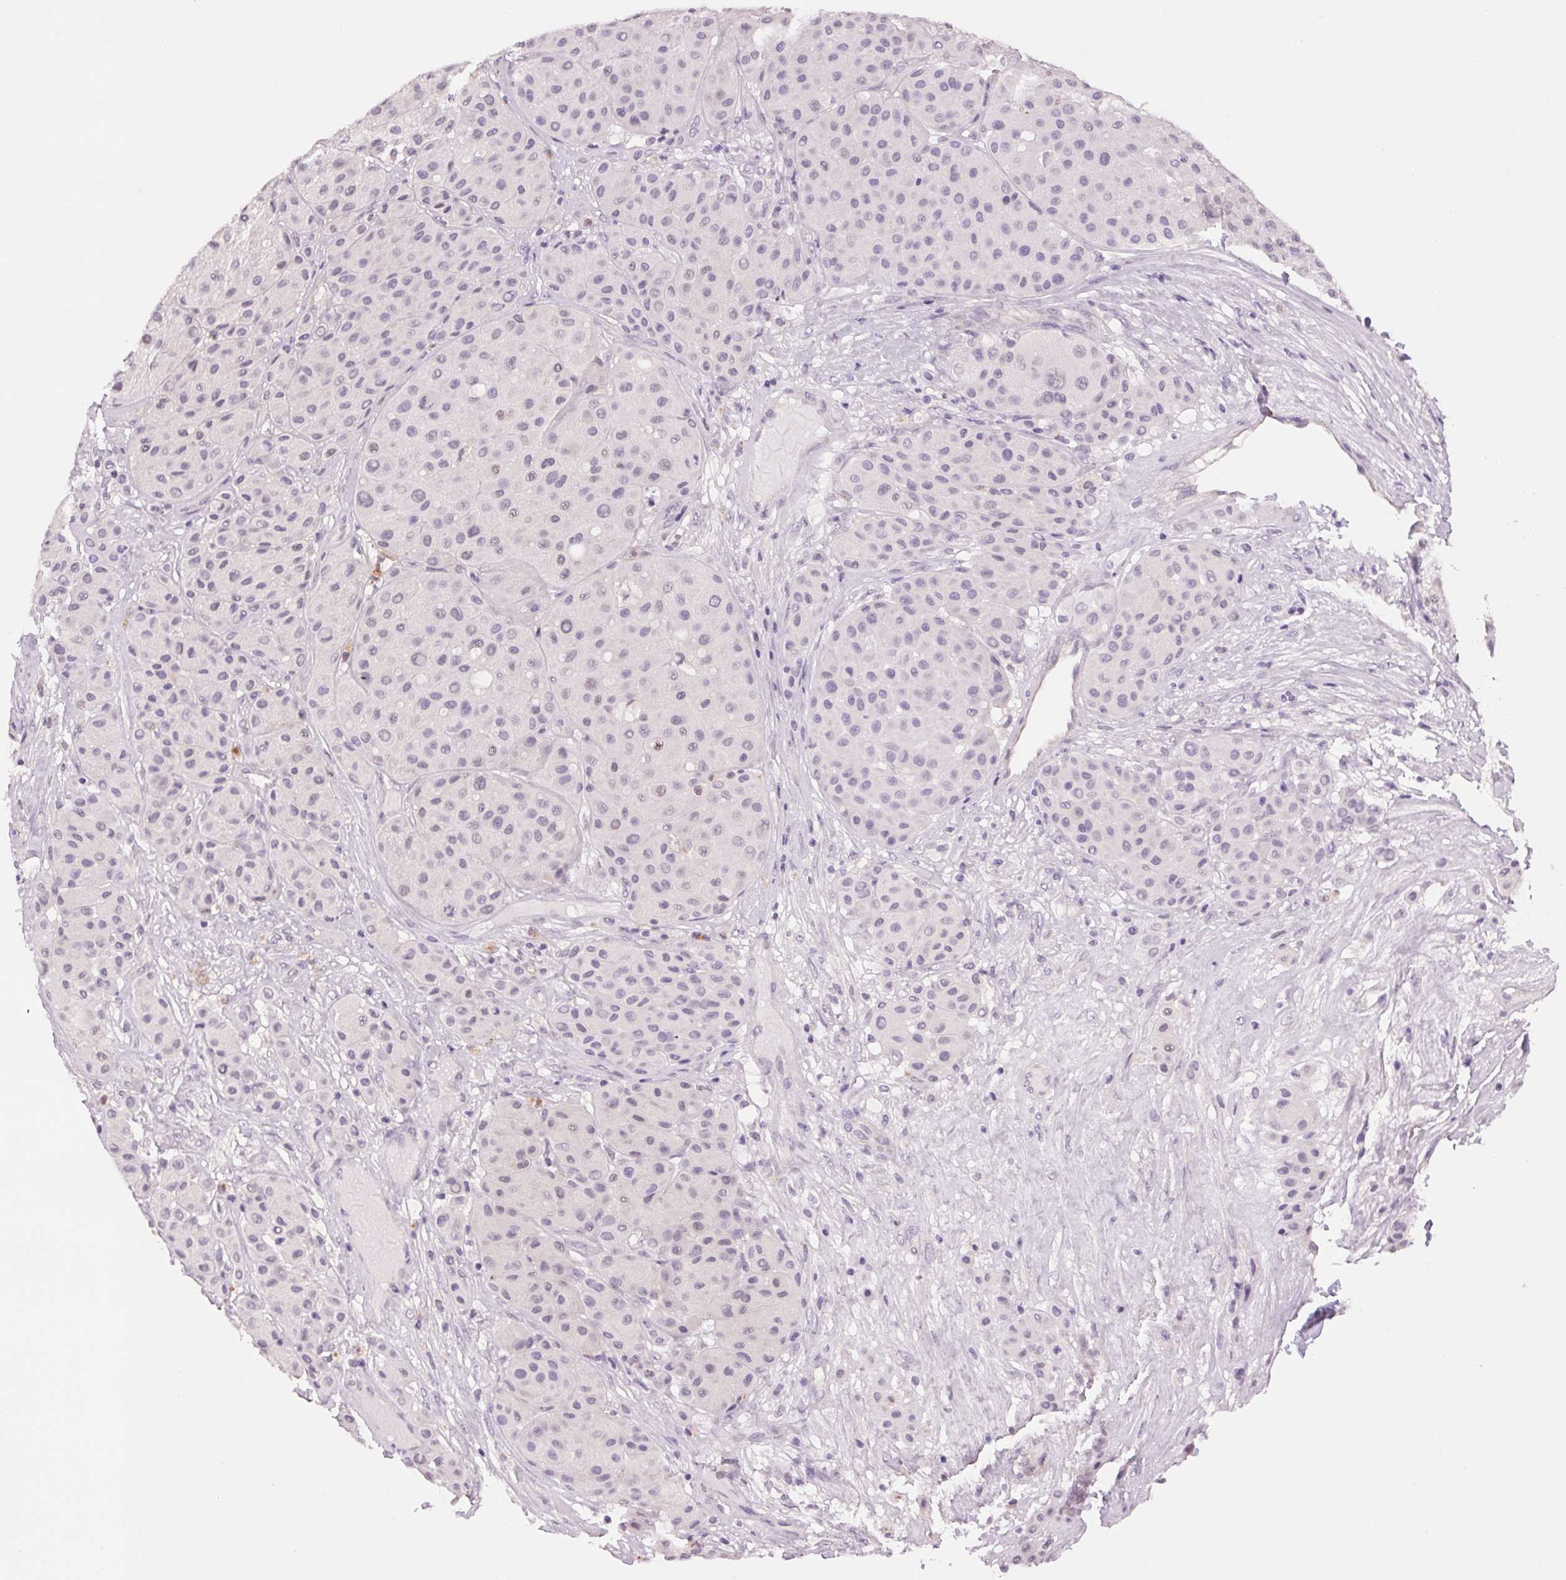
{"staining": {"intensity": "negative", "quantity": "none", "location": "none"}, "tissue": "melanoma", "cell_type": "Tumor cells", "image_type": "cancer", "snomed": [{"axis": "morphology", "description": "Malignant melanoma, Metastatic site"}, {"axis": "topography", "description": "Smooth muscle"}], "caption": "This is an IHC histopathology image of melanoma. There is no staining in tumor cells.", "gene": "MPO", "patient": {"sex": "male", "age": 41}}